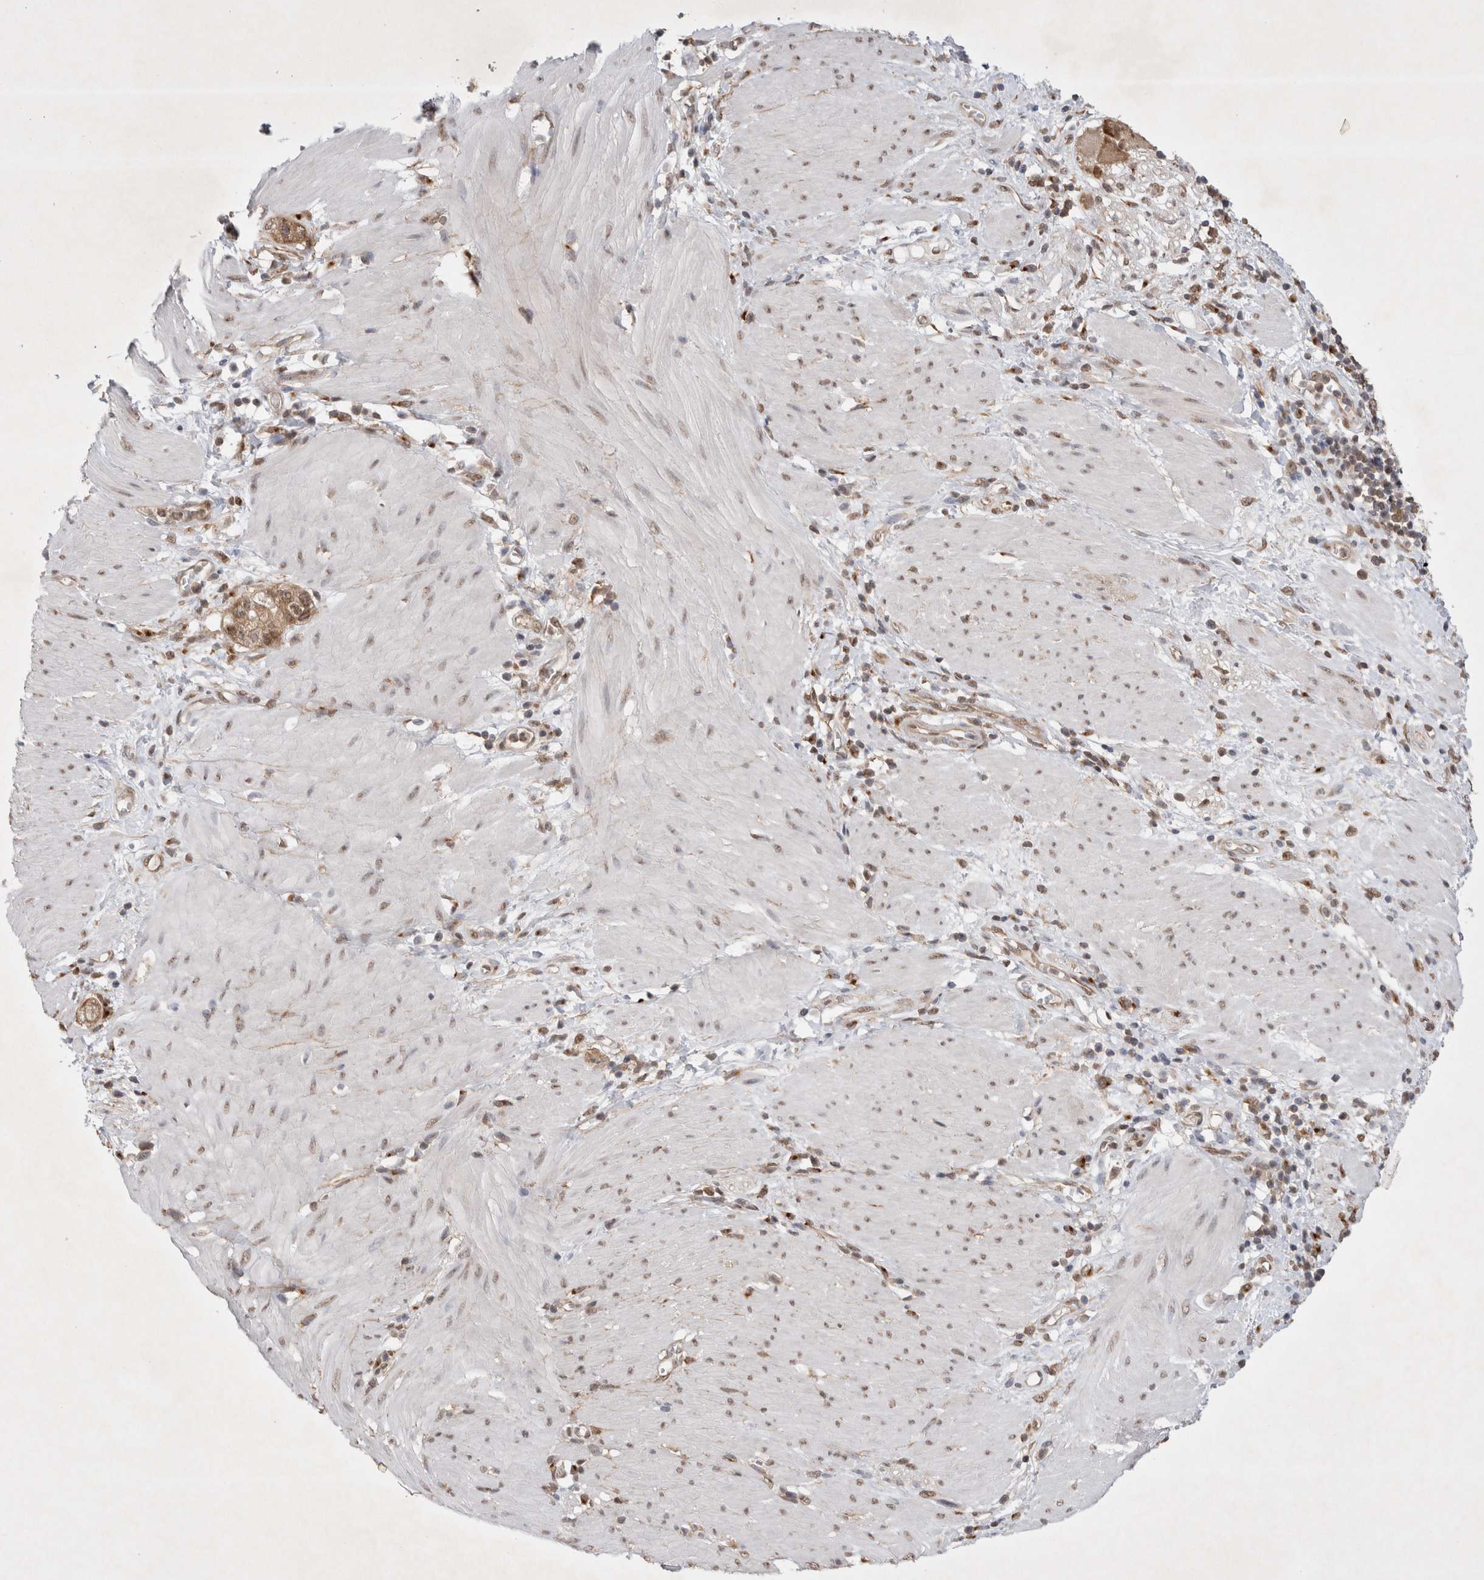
{"staining": {"intensity": "weak", "quantity": ">75%", "location": "cytoplasmic/membranous"}, "tissue": "stomach cancer", "cell_type": "Tumor cells", "image_type": "cancer", "snomed": [{"axis": "morphology", "description": "Adenocarcinoma, NOS"}, {"axis": "topography", "description": "Stomach"}, {"axis": "topography", "description": "Stomach, lower"}], "caption": "Brown immunohistochemical staining in stomach adenocarcinoma reveals weak cytoplasmic/membranous positivity in about >75% of tumor cells.", "gene": "WIPF2", "patient": {"sex": "female", "age": 48}}